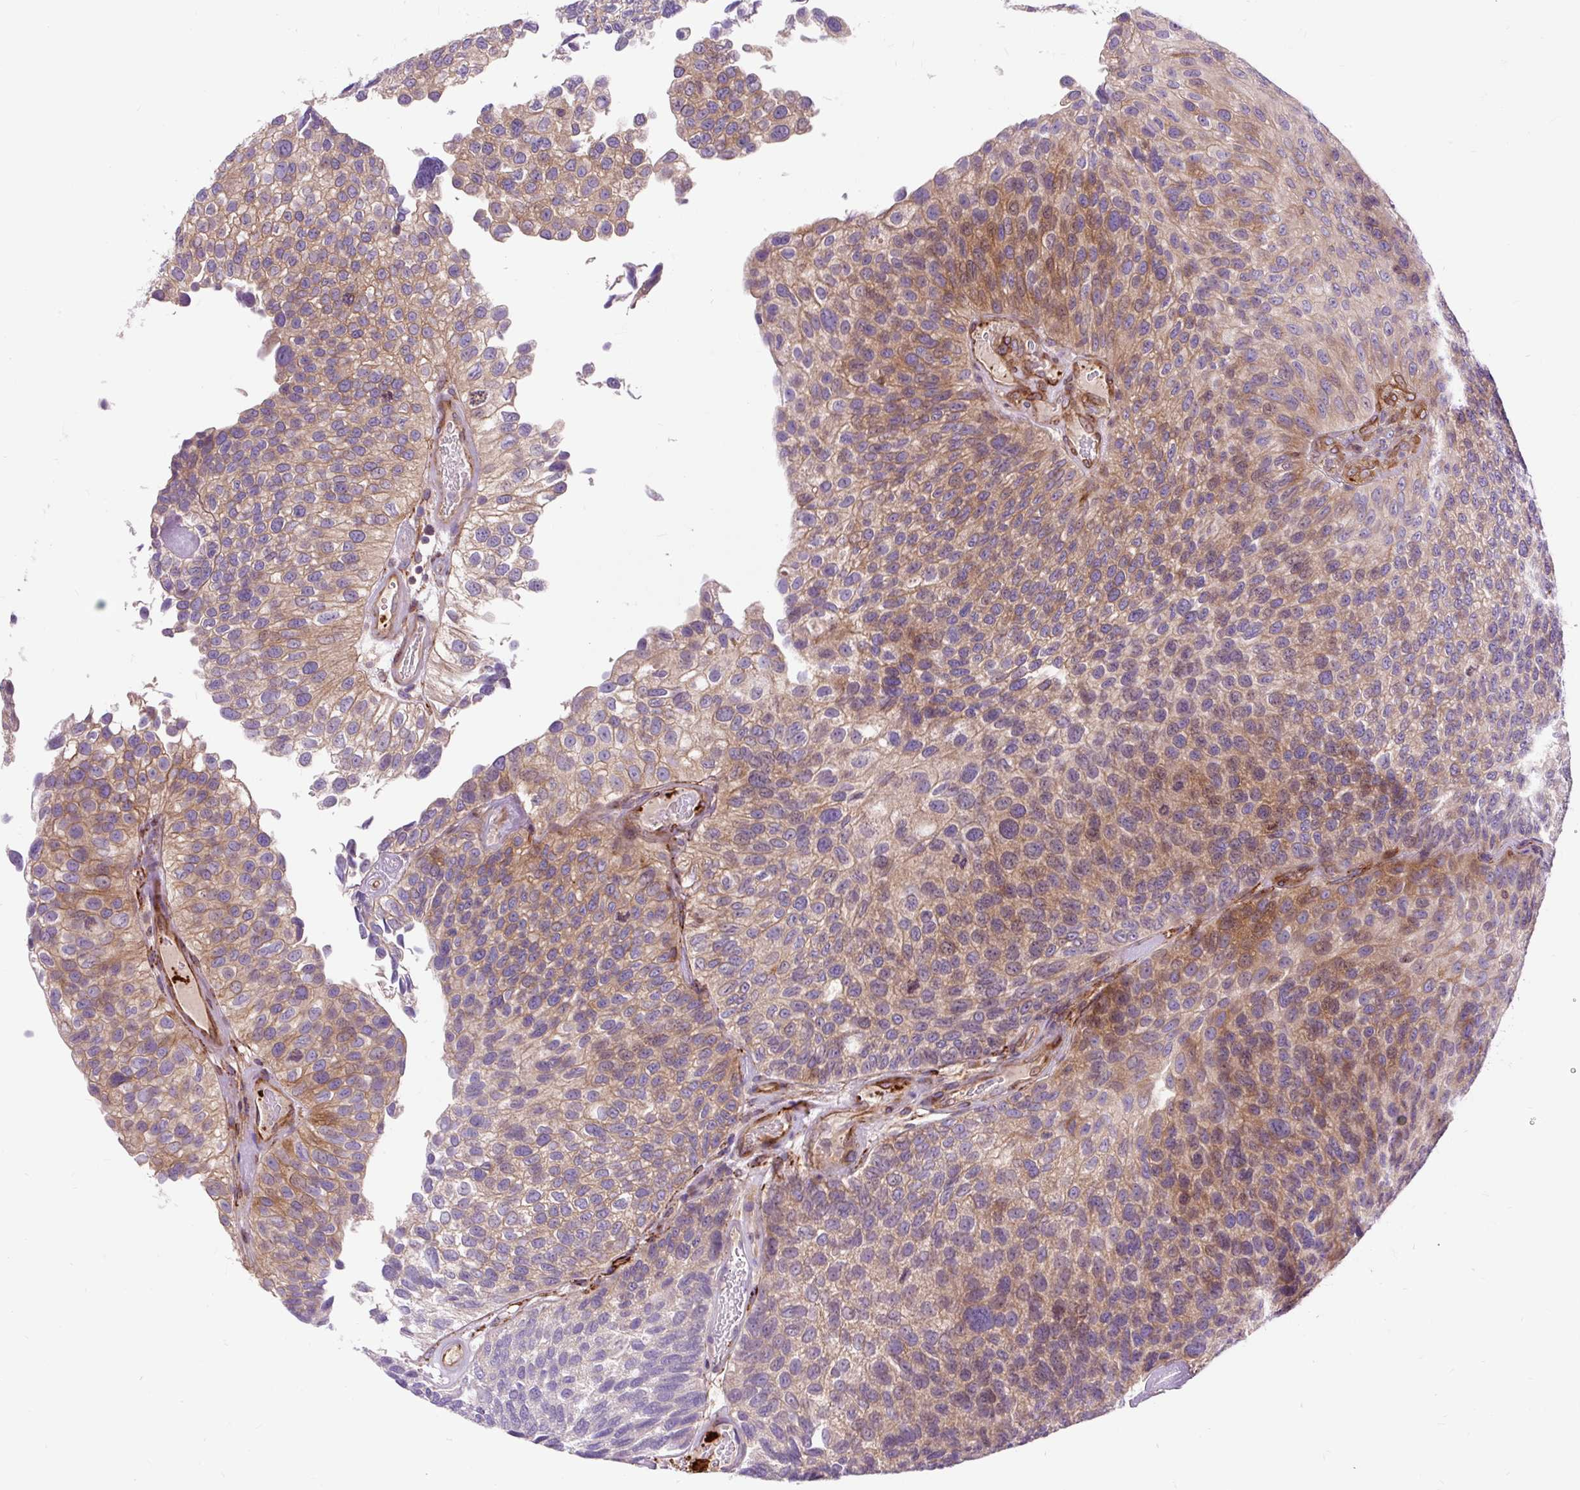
{"staining": {"intensity": "moderate", "quantity": "25%-75%", "location": "cytoplasmic/membranous,nuclear"}, "tissue": "urothelial cancer", "cell_type": "Tumor cells", "image_type": "cancer", "snomed": [{"axis": "morphology", "description": "Urothelial carcinoma, NOS"}, {"axis": "topography", "description": "Urinary bladder"}], "caption": "IHC (DAB (3,3'-diaminobenzidine)) staining of urothelial cancer shows moderate cytoplasmic/membranous and nuclear protein positivity in about 25%-75% of tumor cells.", "gene": "PCDHGB3", "patient": {"sex": "male", "age": 87}}